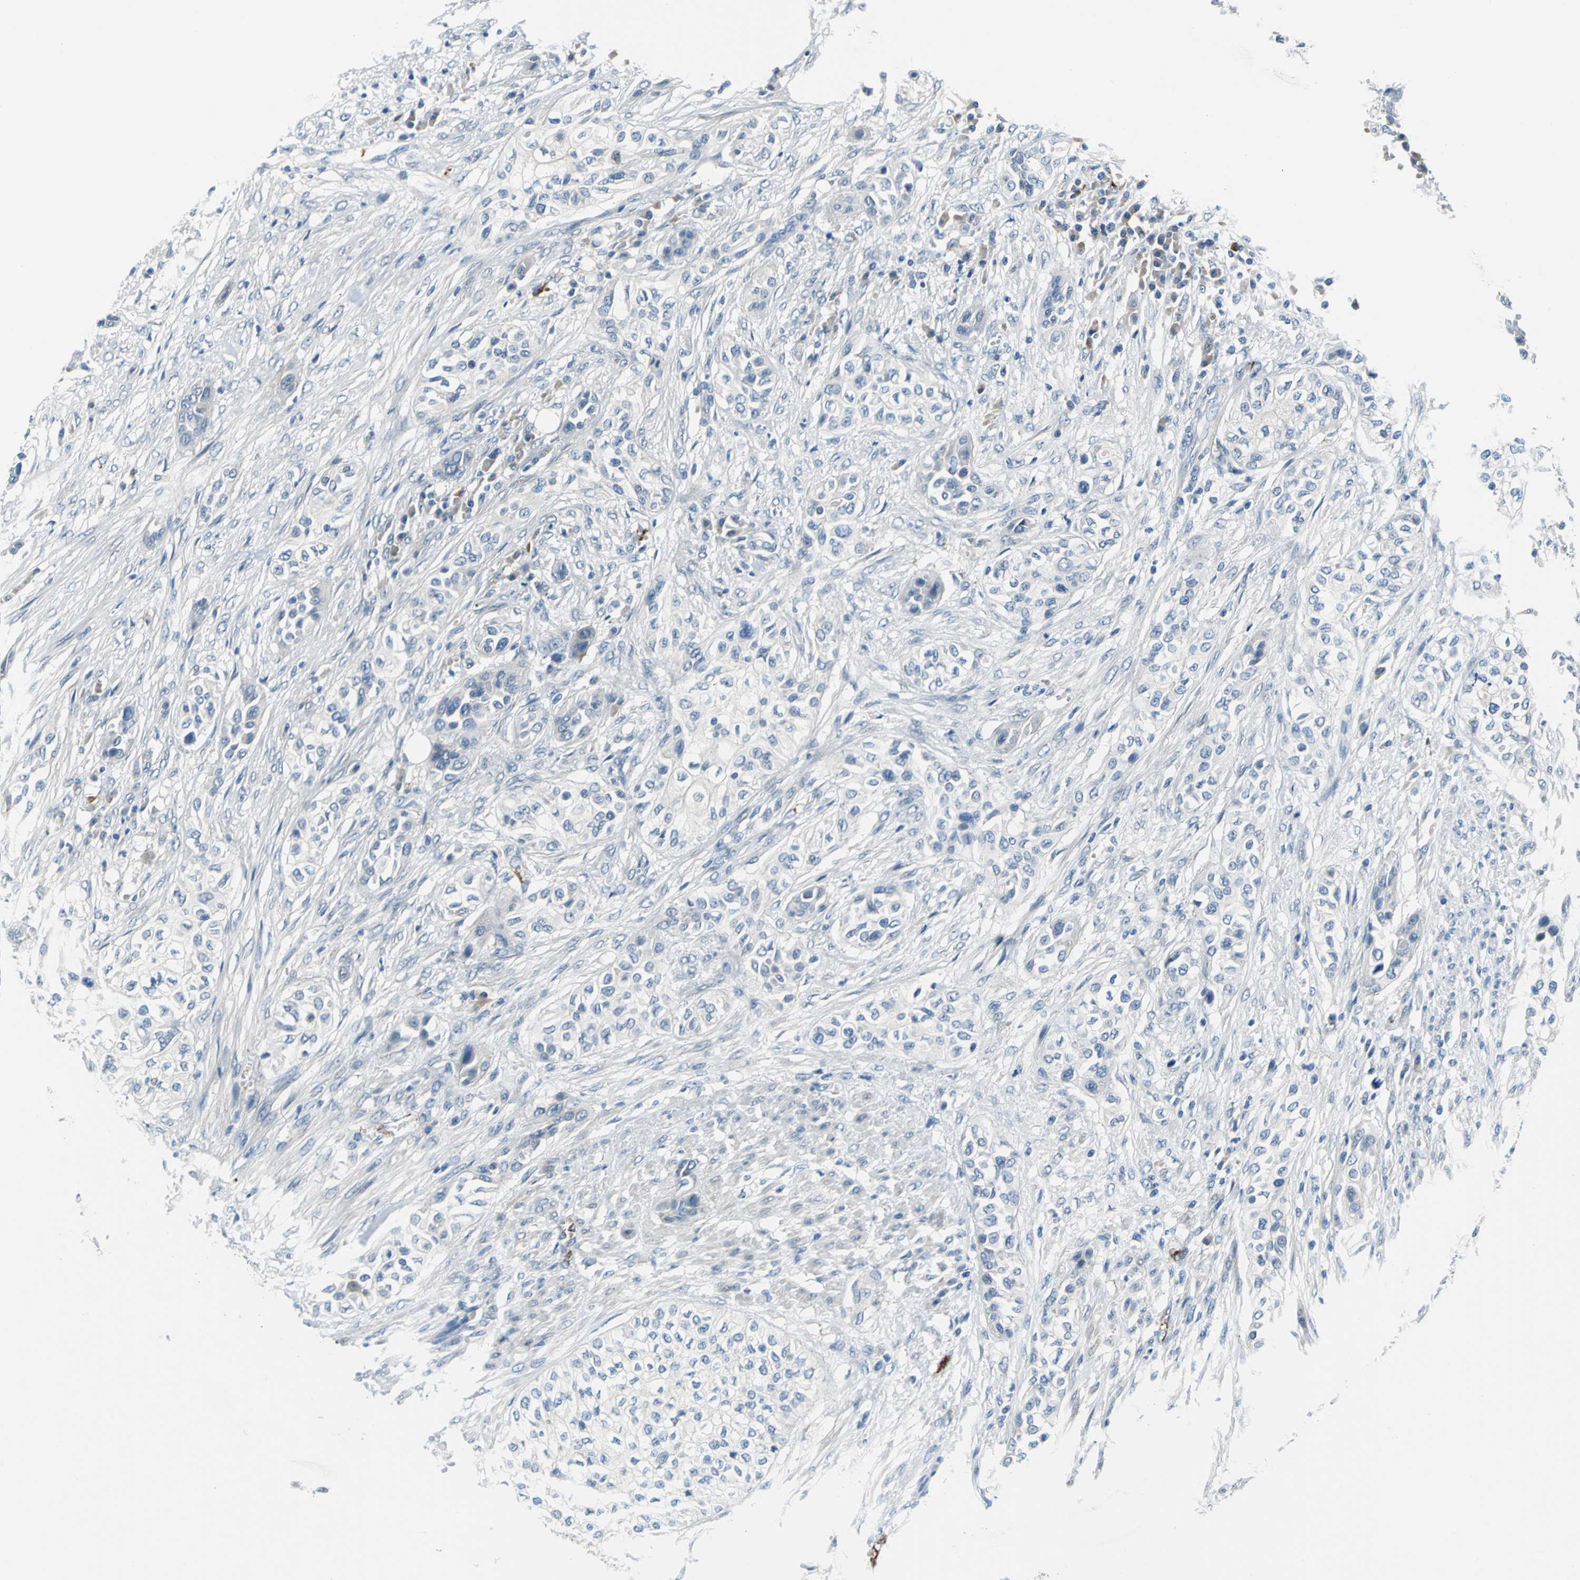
{"staining": {"intensity": "moderate", "quantity": ">75%", "location": "cytoplasmic/membranous"}, "tissue": "urothelial cancer", "cell_type": "Tumor cells", "image_type": "cancer", "snomed": [{"axis": "morphology", "description": "Urothelial carcinoma, High grade"}, {"axis": "topography", "description": "Urinary bladder"}], "caption": "A histopathology image of human urothelial cancer stained for a protein exhibits moderate cytoplasmic/membranous brown staining in tumor cells.", "gene": "SELP", "patient": {"sex": "male", "age": 74}}